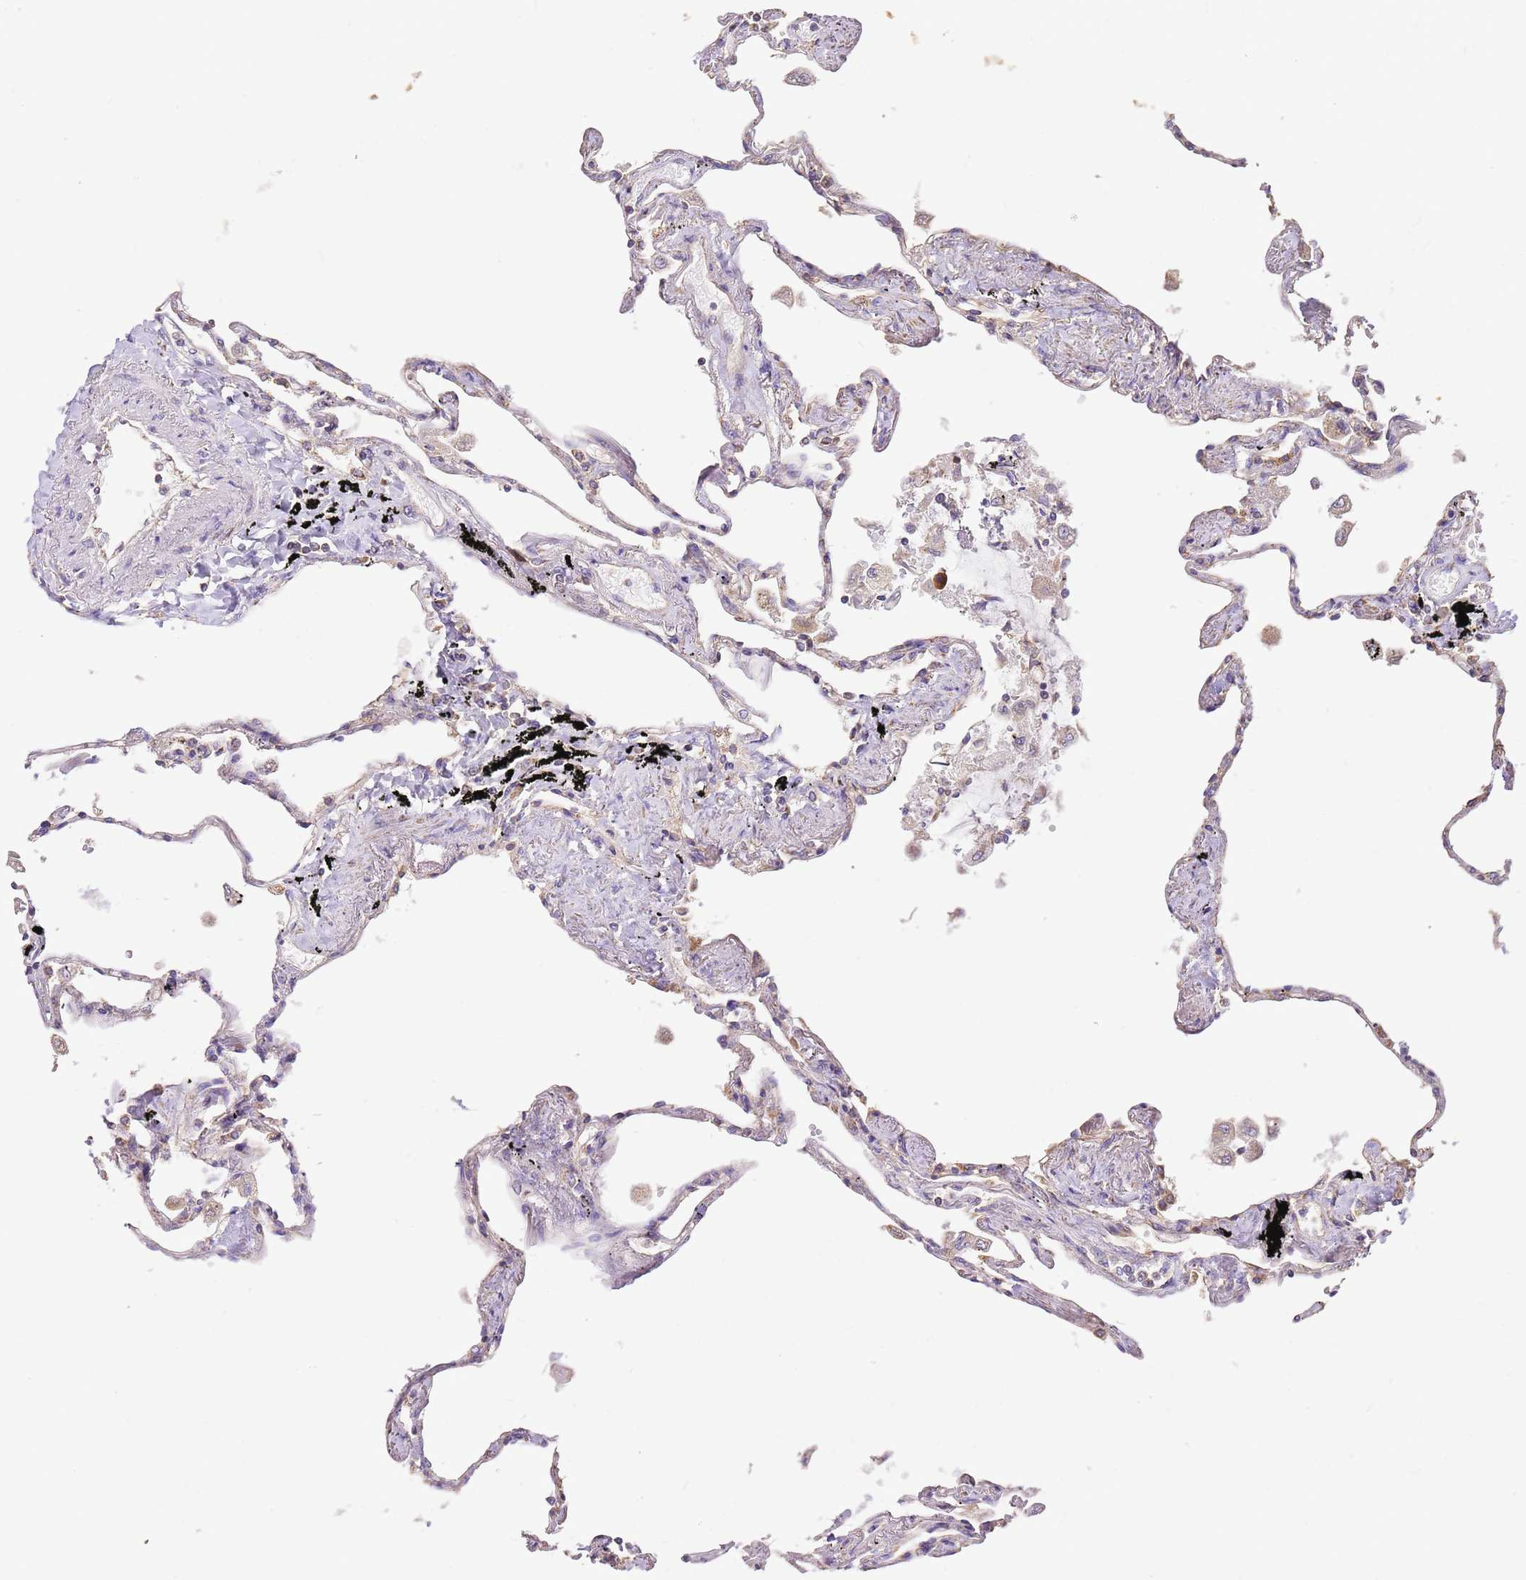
{"staining": {"intensity": "negative", "quantity": "none", "location": "none"}, "tissue": "lung", "cell_type": "Alveolar cells", "image_type": "normal", "snomed": [{"axis": "morphology", "description": "Normal tissue, NOS"}, {"axis": "topography", "description": "Lung"}], "caption": "Protein analysis of benign lung exhibits no significant expression in alveolar cells. (DAB immunohistochemistry (IHC) visualized using brightfield microscopy, high magnification).", "gene": "DOCK9", "patient": {"sex": "female", "age": 67}}